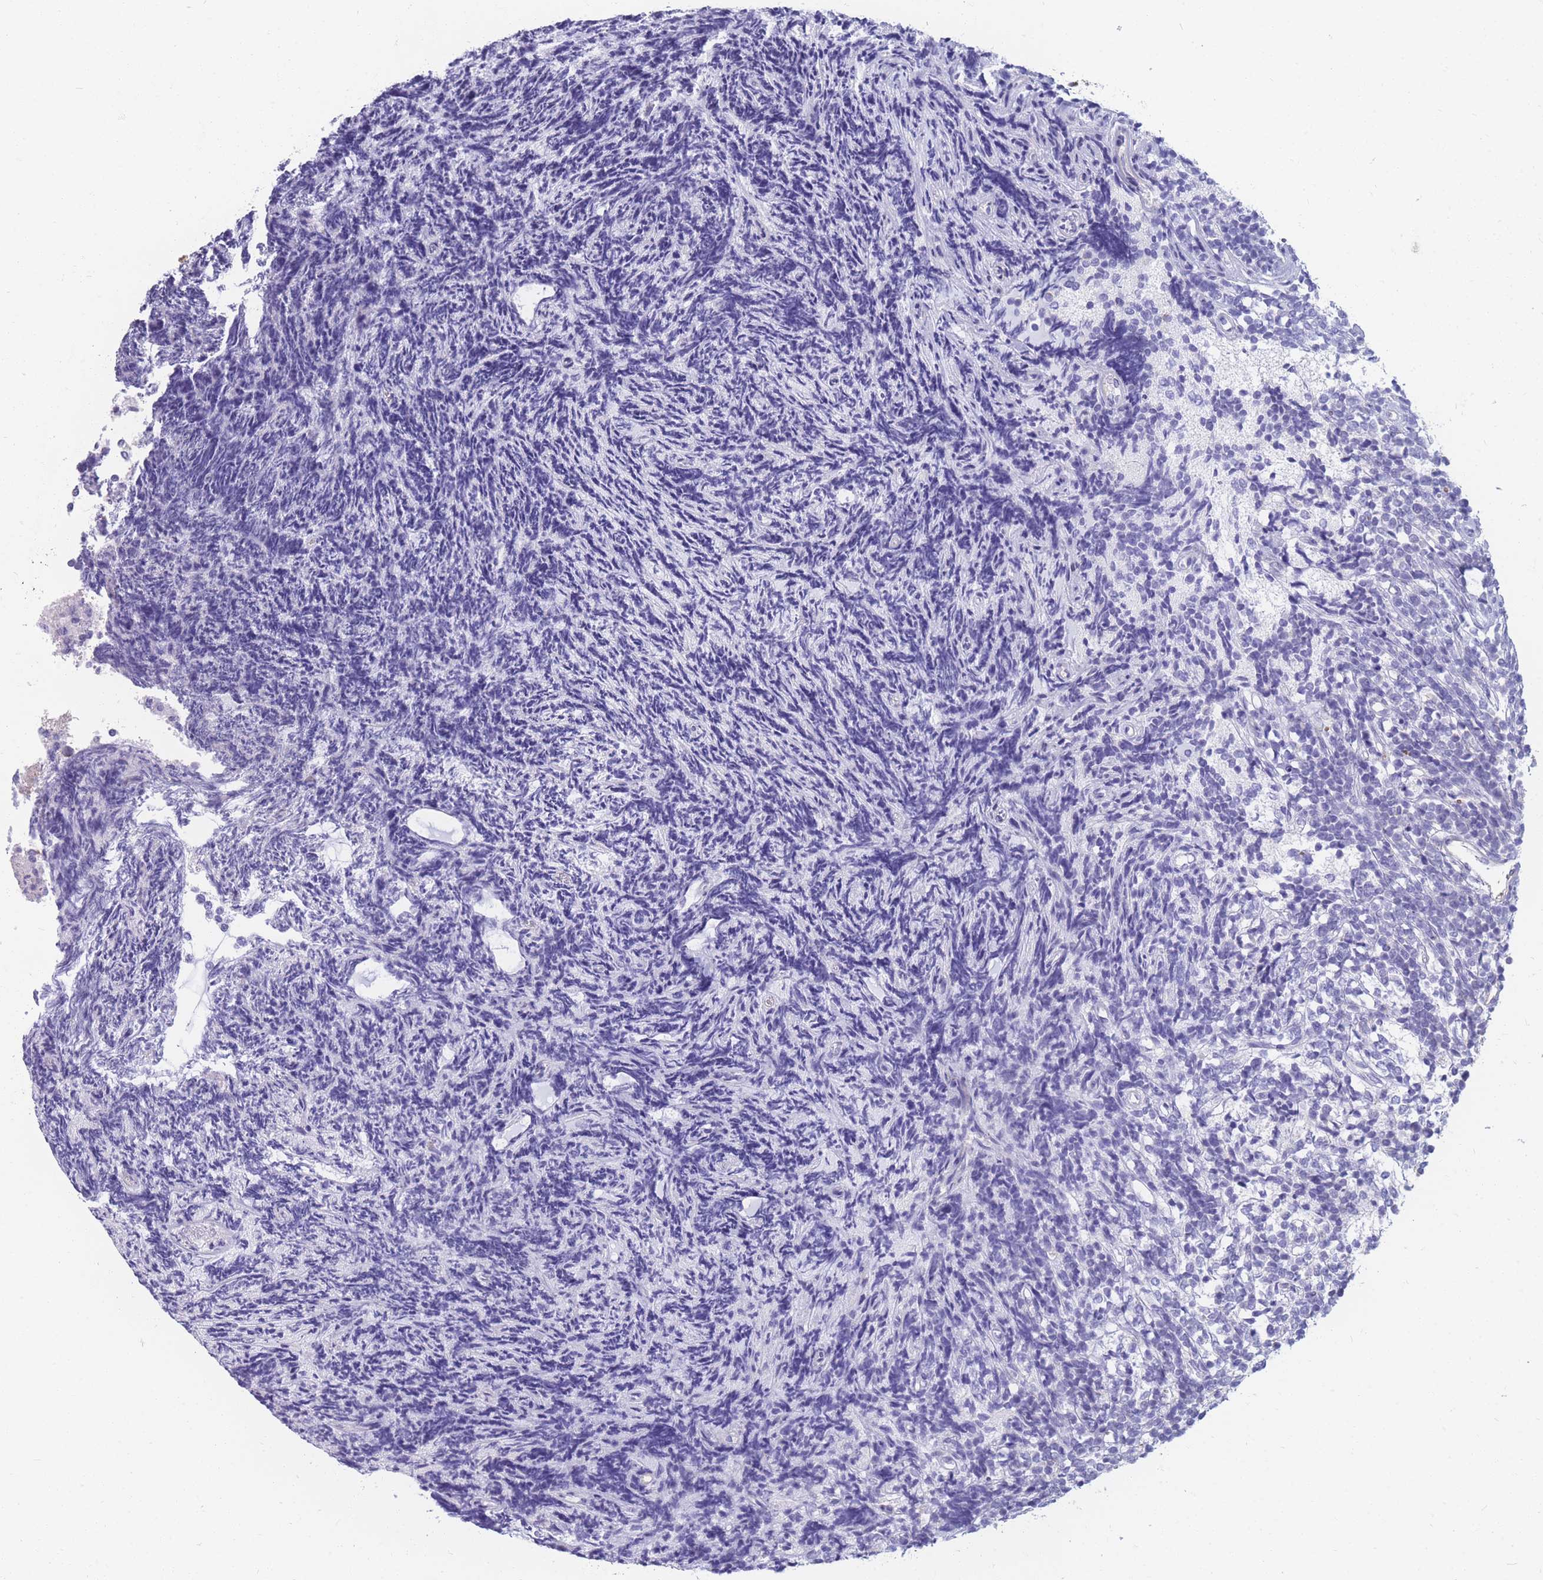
{"staining": {"intensity": "negative", "quantity": "none", "location": "none"}, "tissue": "glioma", "cell_type": "Tumor cells", "image_type": "cancer", "snomed": [{"axis": "morphology", "description": "Glioma, malignant, Low grade"}, {"axis": "topography", "description": "Brain"}], "caption": "Photomicrograph shows no protein expression in tumor cells of glioma tissue. The staining is performed using DAB (3,3'-diaminobenzidine) brown chromogen with nuclei counter-stained in using hematoxylin.", "gene": "MRPS9", "patient": {"sex": "female", "age": 1}}